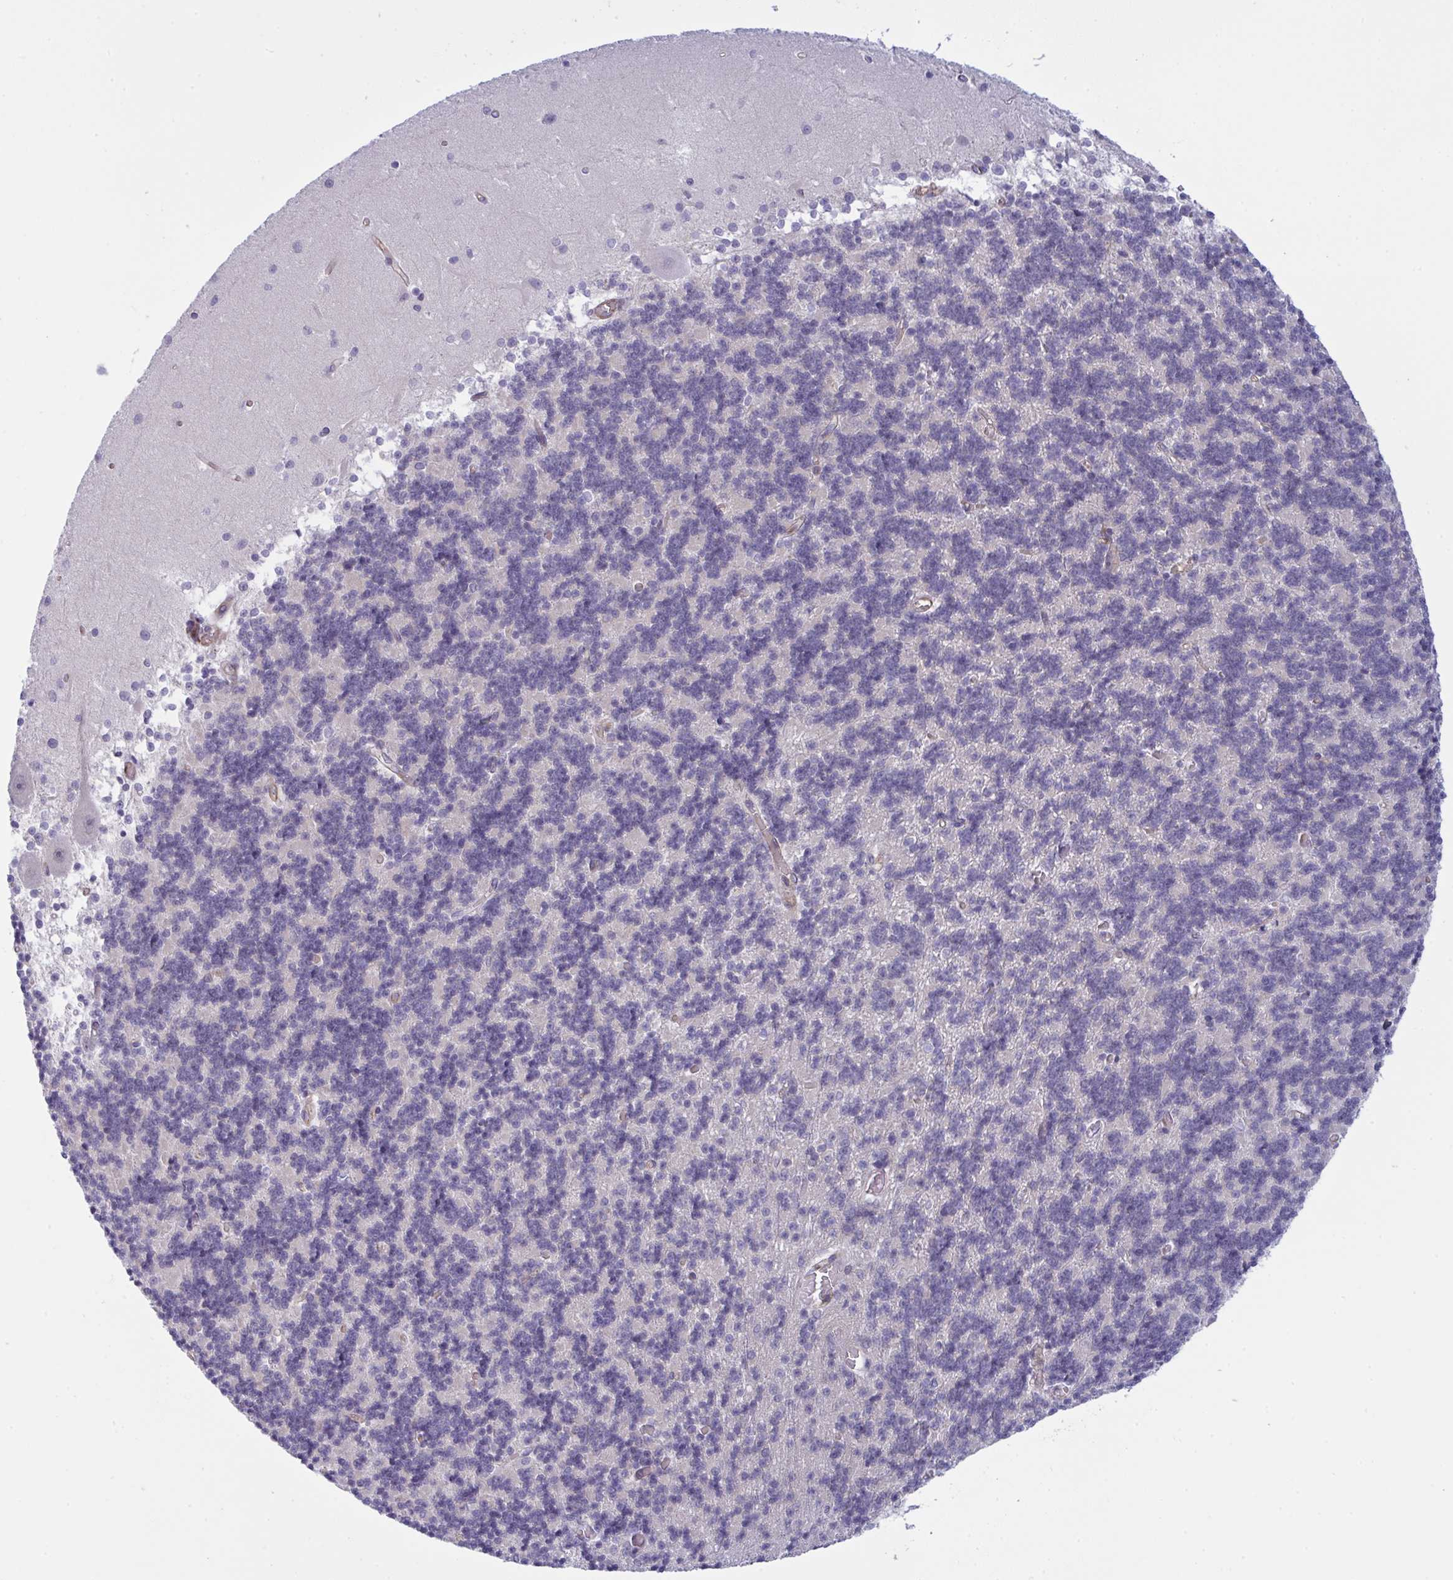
{"staining": {"intensity": "negative", "quantity": "none", "location": "none"}, "tissue": "cerebellum", "cell_type": "Cells in granular layer", "image_type": "normal", "snomed": [{"axis": "morphology", "description": "Normal tissue, NOS"}, {"axis": "topography", "description": "Cerebellum"}], "caption": "Human cerebellum stained for a protein using IHC demonstrates no expression in cells in granular layer.", "gene": "DCBLD1", "patient": {"sex": "male", "age": 37}}